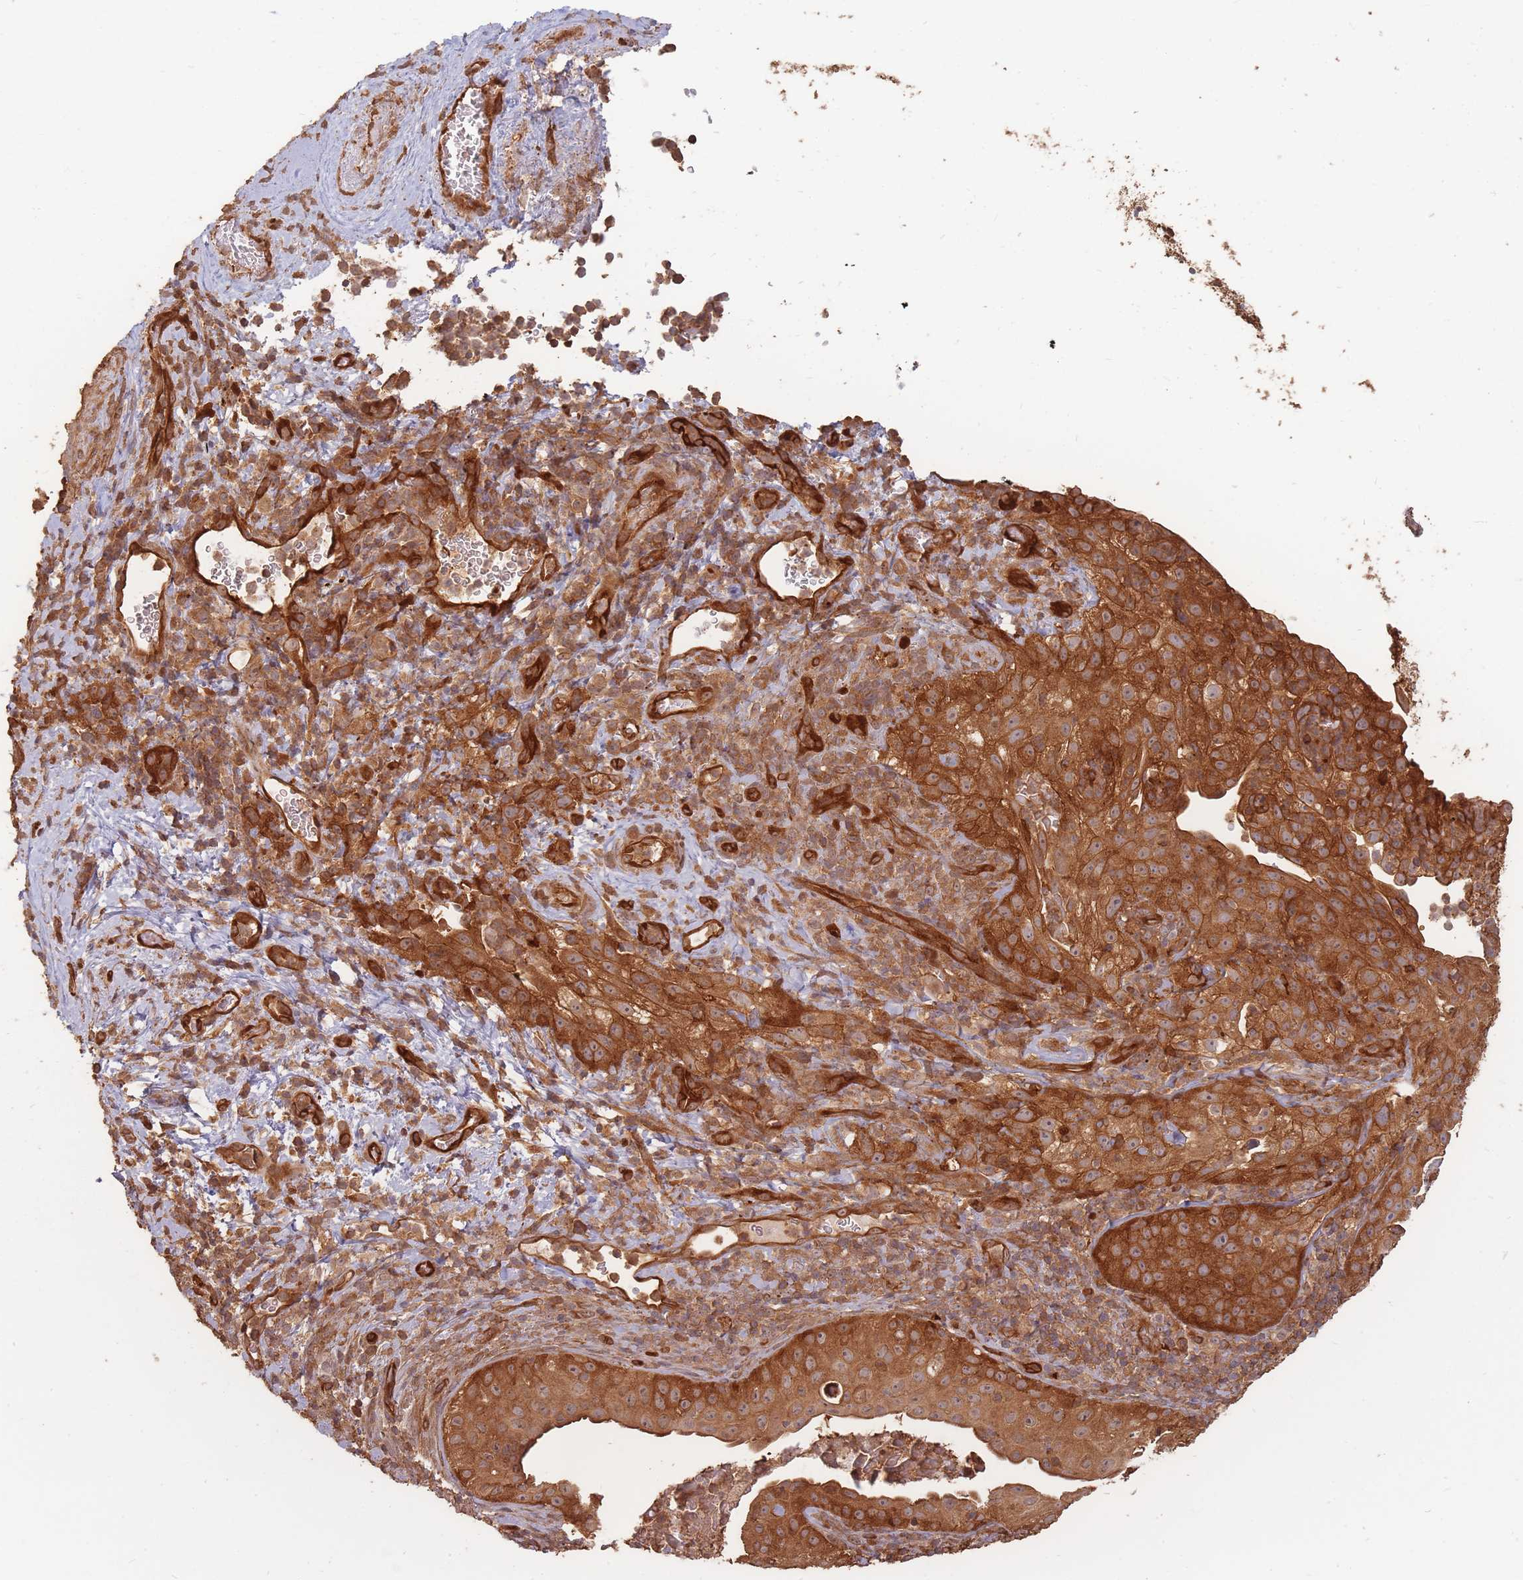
{"staining": {"intensity": "strong", "quantity": ">75%", "location": "cytoplasmic/membranous"}, "tissue": "cervical cancer", "cell_type": "Tumor cells", "image_type": "cancer", "snomed": [{"axis": "morphology", "description": "Squamous cell carcinoma, NOS"}, {"axis": "topography", "description": "Cervix"}], "caption": "This image displays immunohistochemistry staining of cervical cancer, with high strong cytoplasmic/membranous expression in approximately >75% of tumor cells.", "gene": "PLS3", "patient": {"sex": "female", "age": 52}}